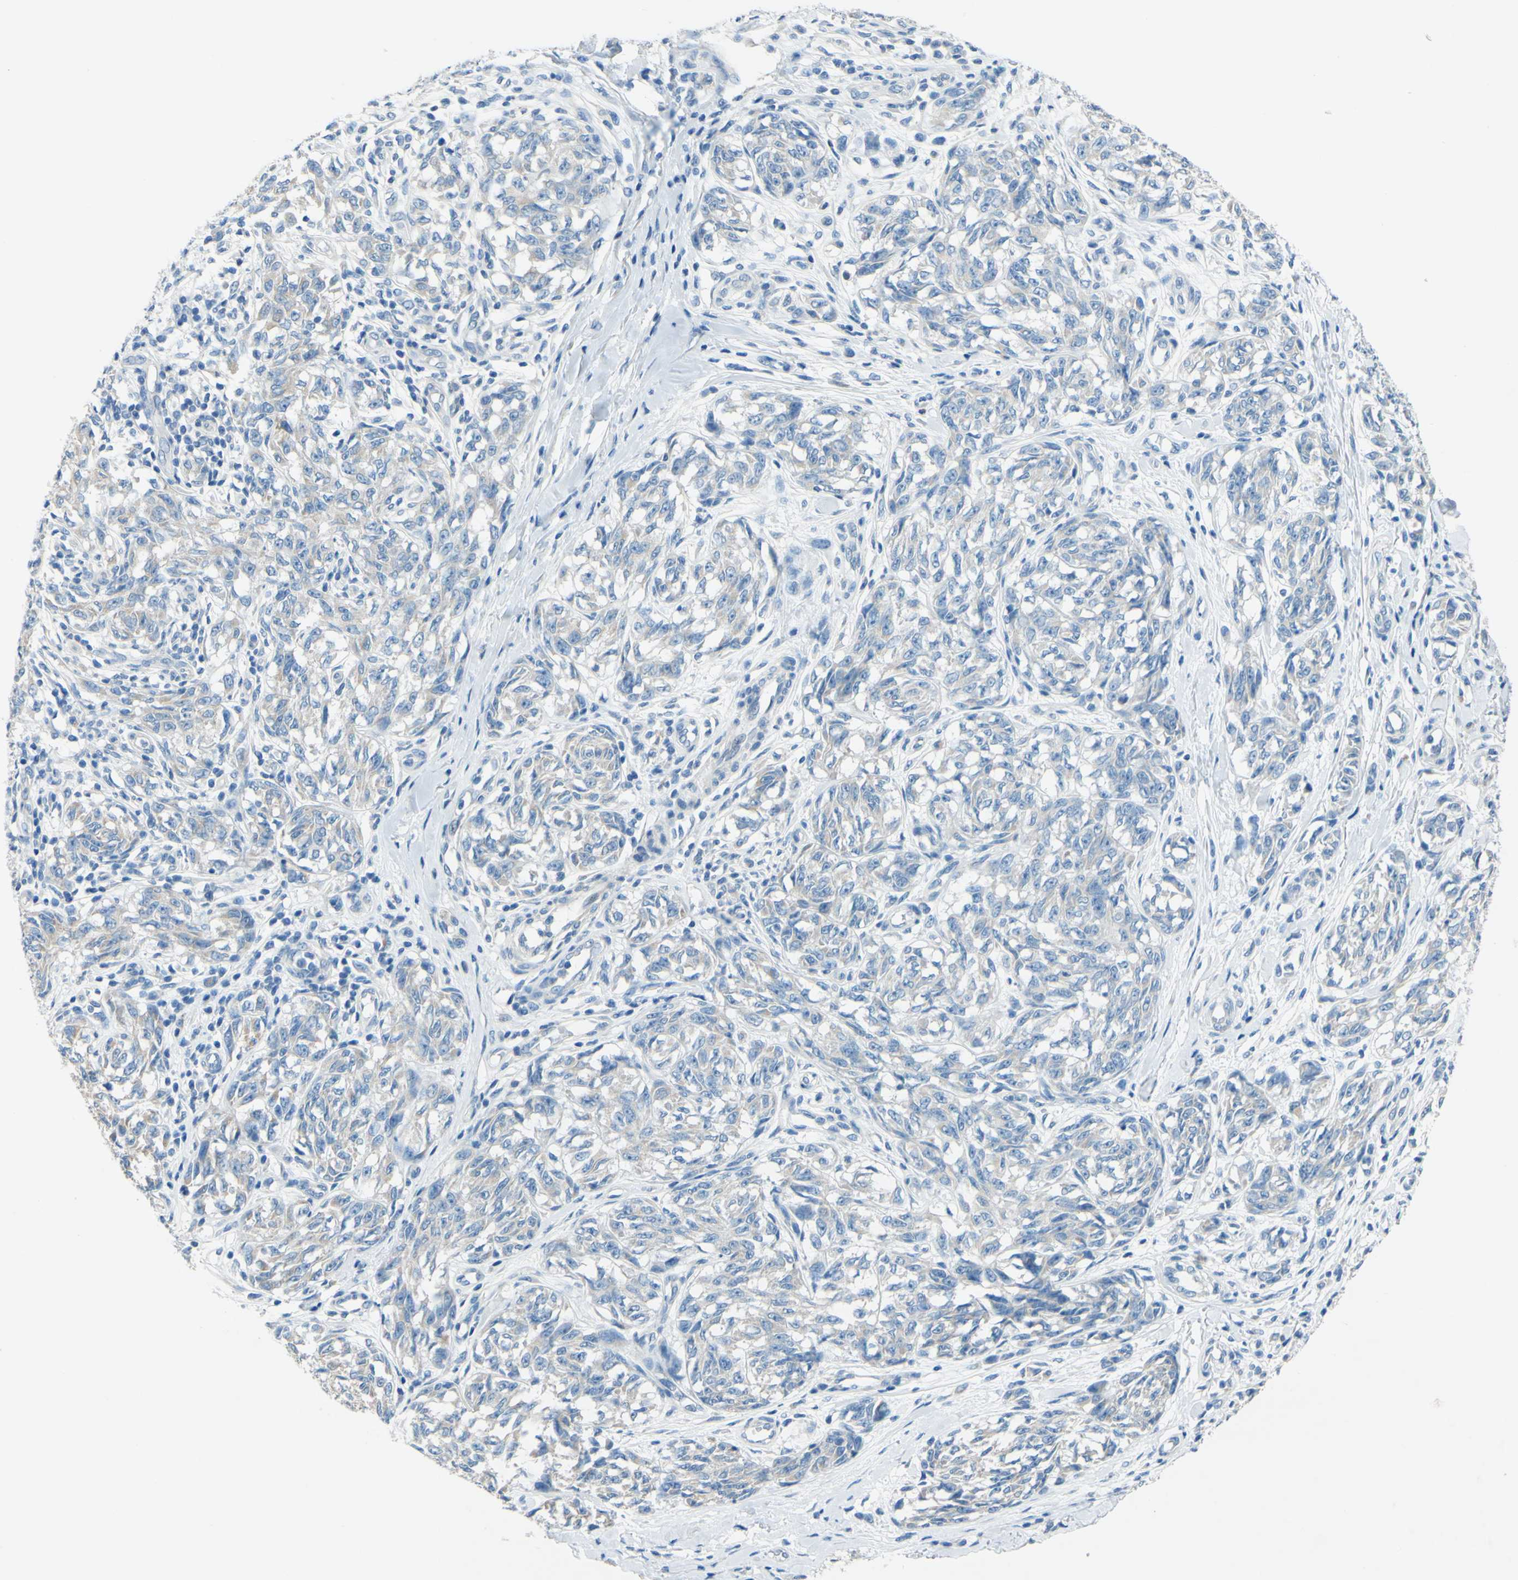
{"staining": {"intensity": "negative", "quantity": "none", "location": "none"}, "tissue": "melanoma", "cell_type": "Tumor cells", "image_type": "cancer", "snomed": [{"axis": "morphology", "description": "Malignant melanoma, NOS"}, {"axis": "topography", "description": "Skin"}], "caption": "Protein analysis of melanoma displays no significant staining in tumor cells. (Brightfield microscopy of DAB immunohistochemistry (IHC) at high magnification).", "gene": "CDH10", "patient": {"sex": "female", "age": 64}}